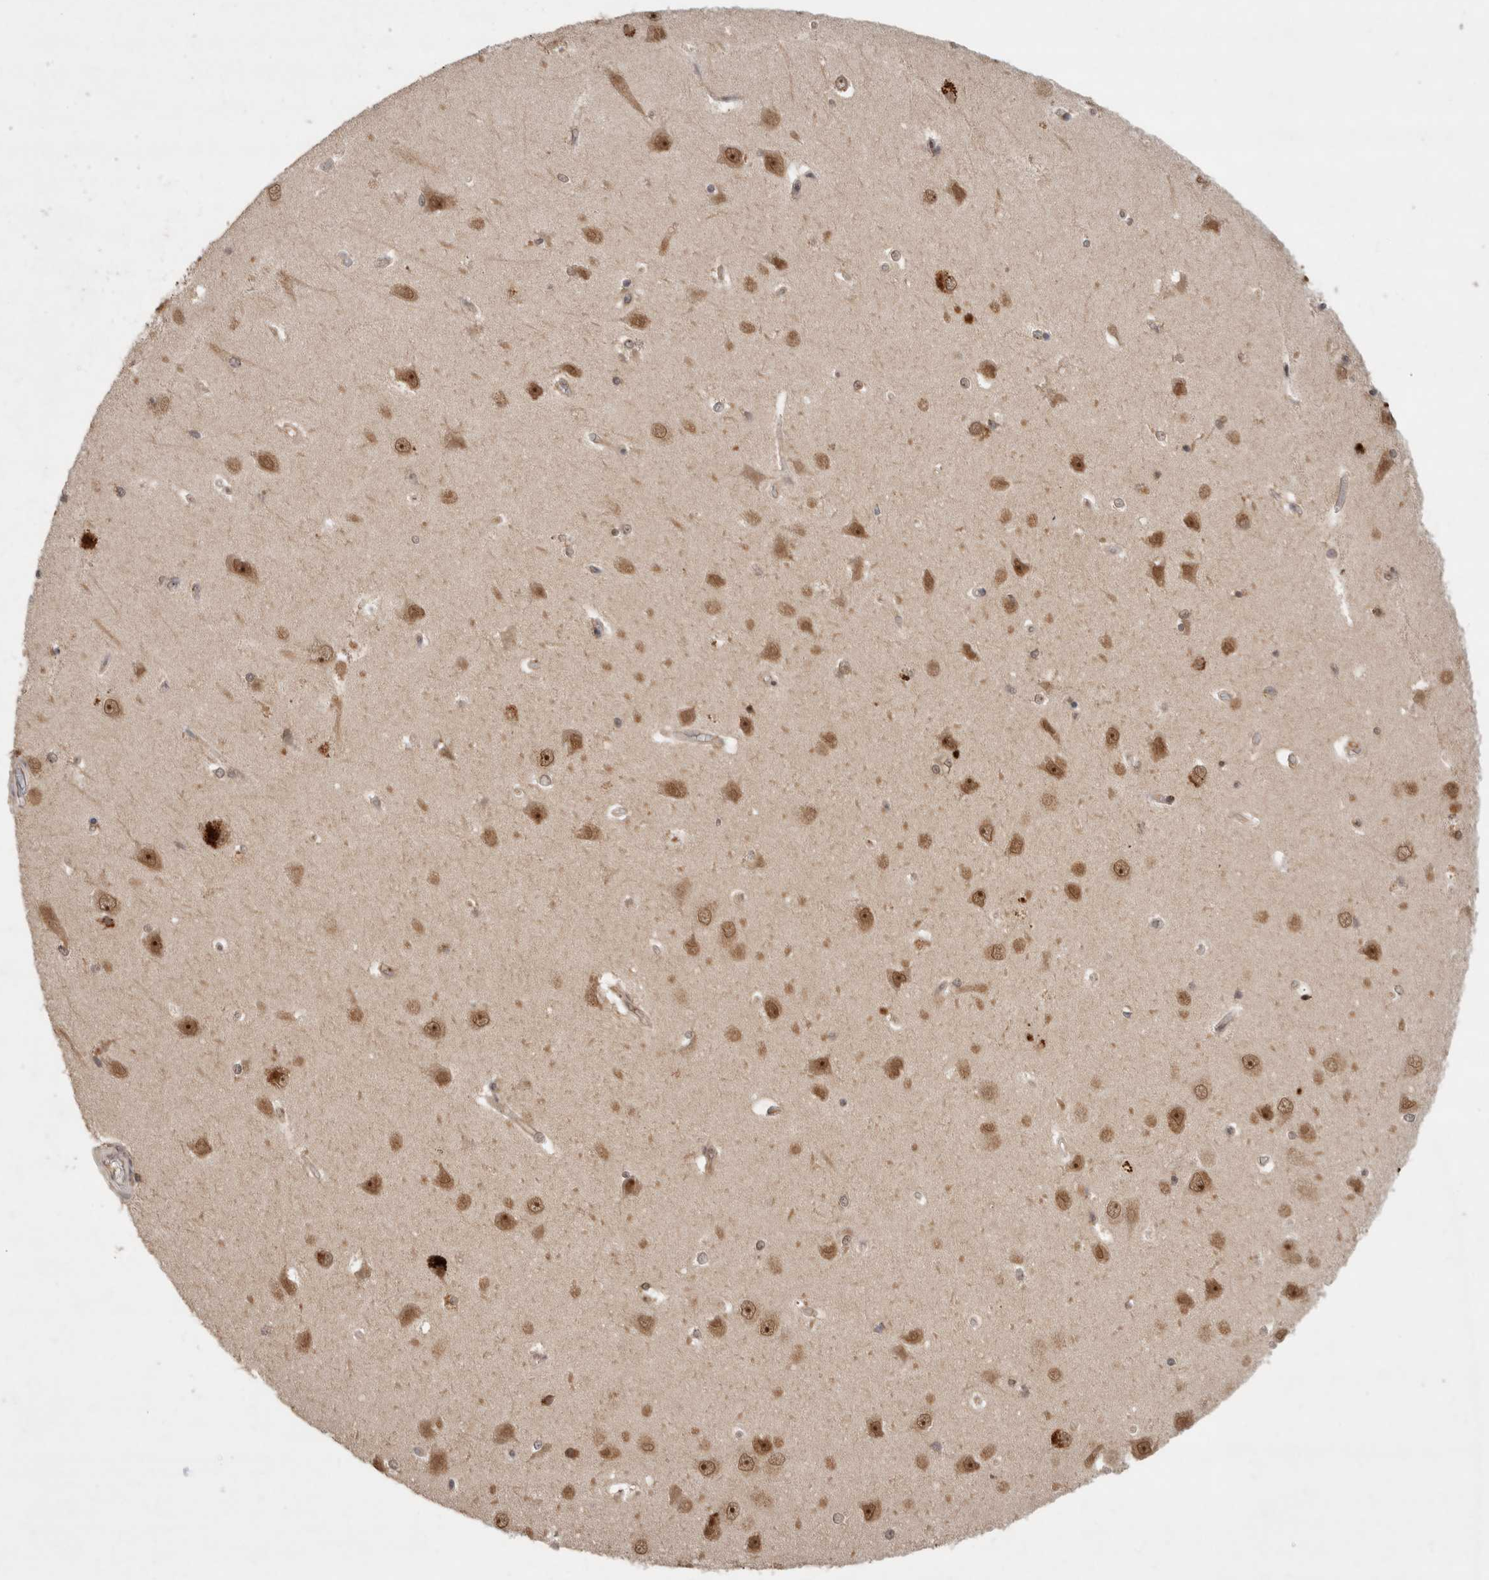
{"staining": {"intensity": "weak", "quantity": "25%-75%", "location": "nuclear"}, "tissue": "hippocampus", "cell_type": "Glial cells", "image_type": "normal", "snomed": [{"axis": "morphology", "description": "Normal tissue, NOS"}, {"axis": "topography", "description": "Hippocampus"}], "caption": "High-power microscopy captured an IHC photomicrograph of normal hippocampus, revealing weak nuclear staining in about 25%-75% of glial cells.", "gene": "MPHOSPH6", "patient": {"sex": "male", "age": 45}}